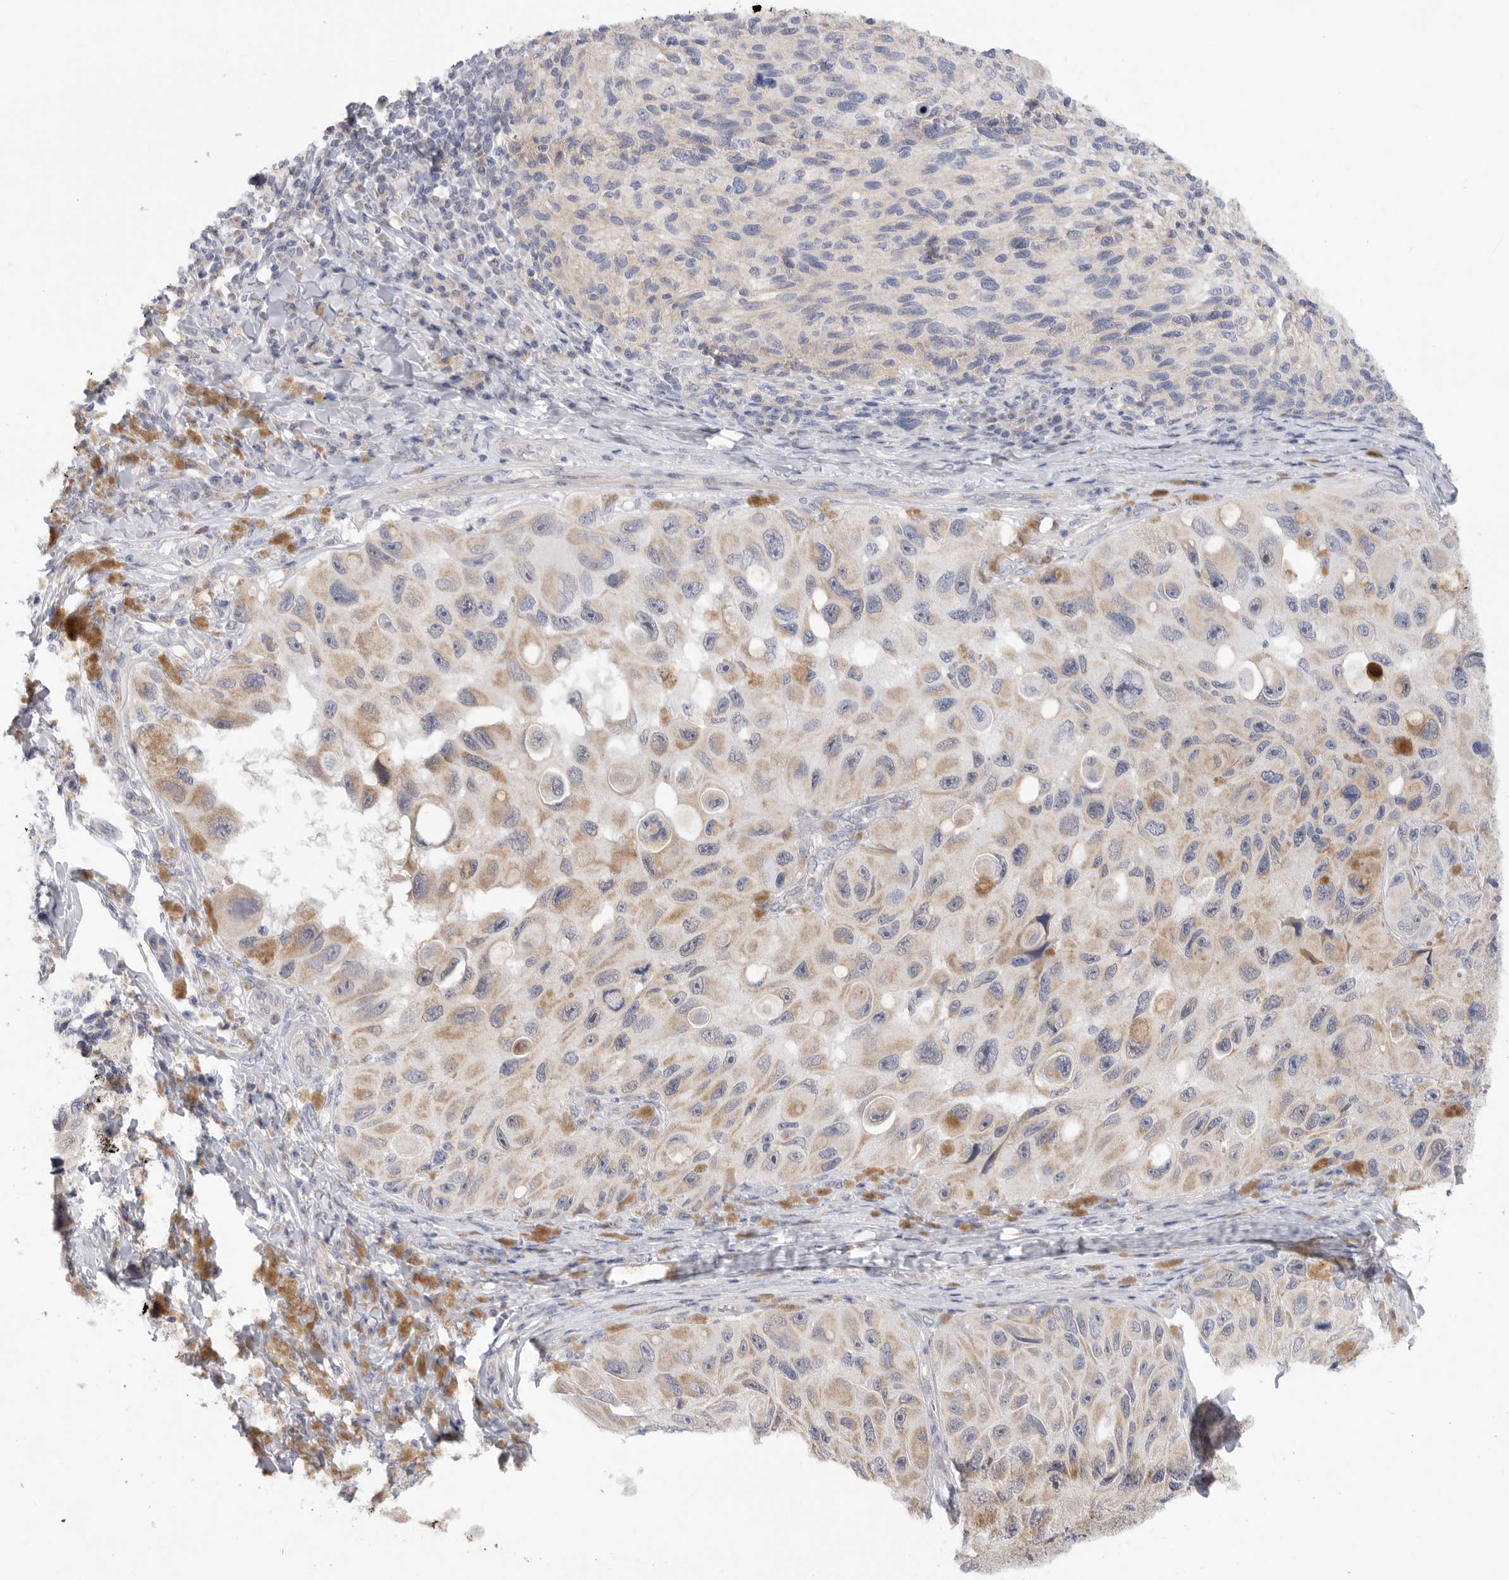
{"staining": {"intensity": "weak", "quantity": "25%-75%", "location": "cytoplasmic/membranous"}, "tissue": "melanoma", "cell_type": "Tumor cells", "image_type": "cancer", "snomed": [{"axis": "morphology", "description": "Malignant melanoma, NOS"}, {"axis": "topography", "description": "Skin"}], "caption": "IHC staining of malignant melanoma, which demonstrates low levels of weak cytoplasmic/membranous positivity in about 25%-75% of tumor cells indicating weak cytoplasmic/membranous protein positivity. The staining was performed using DAB (3,3'-diaminobenzidine) (brown) for protein detection and nuclei were counterstained in hematoxylin (blue).", "gene": "MTFR1L", "patient": {"sex": "female", "age": 73}}